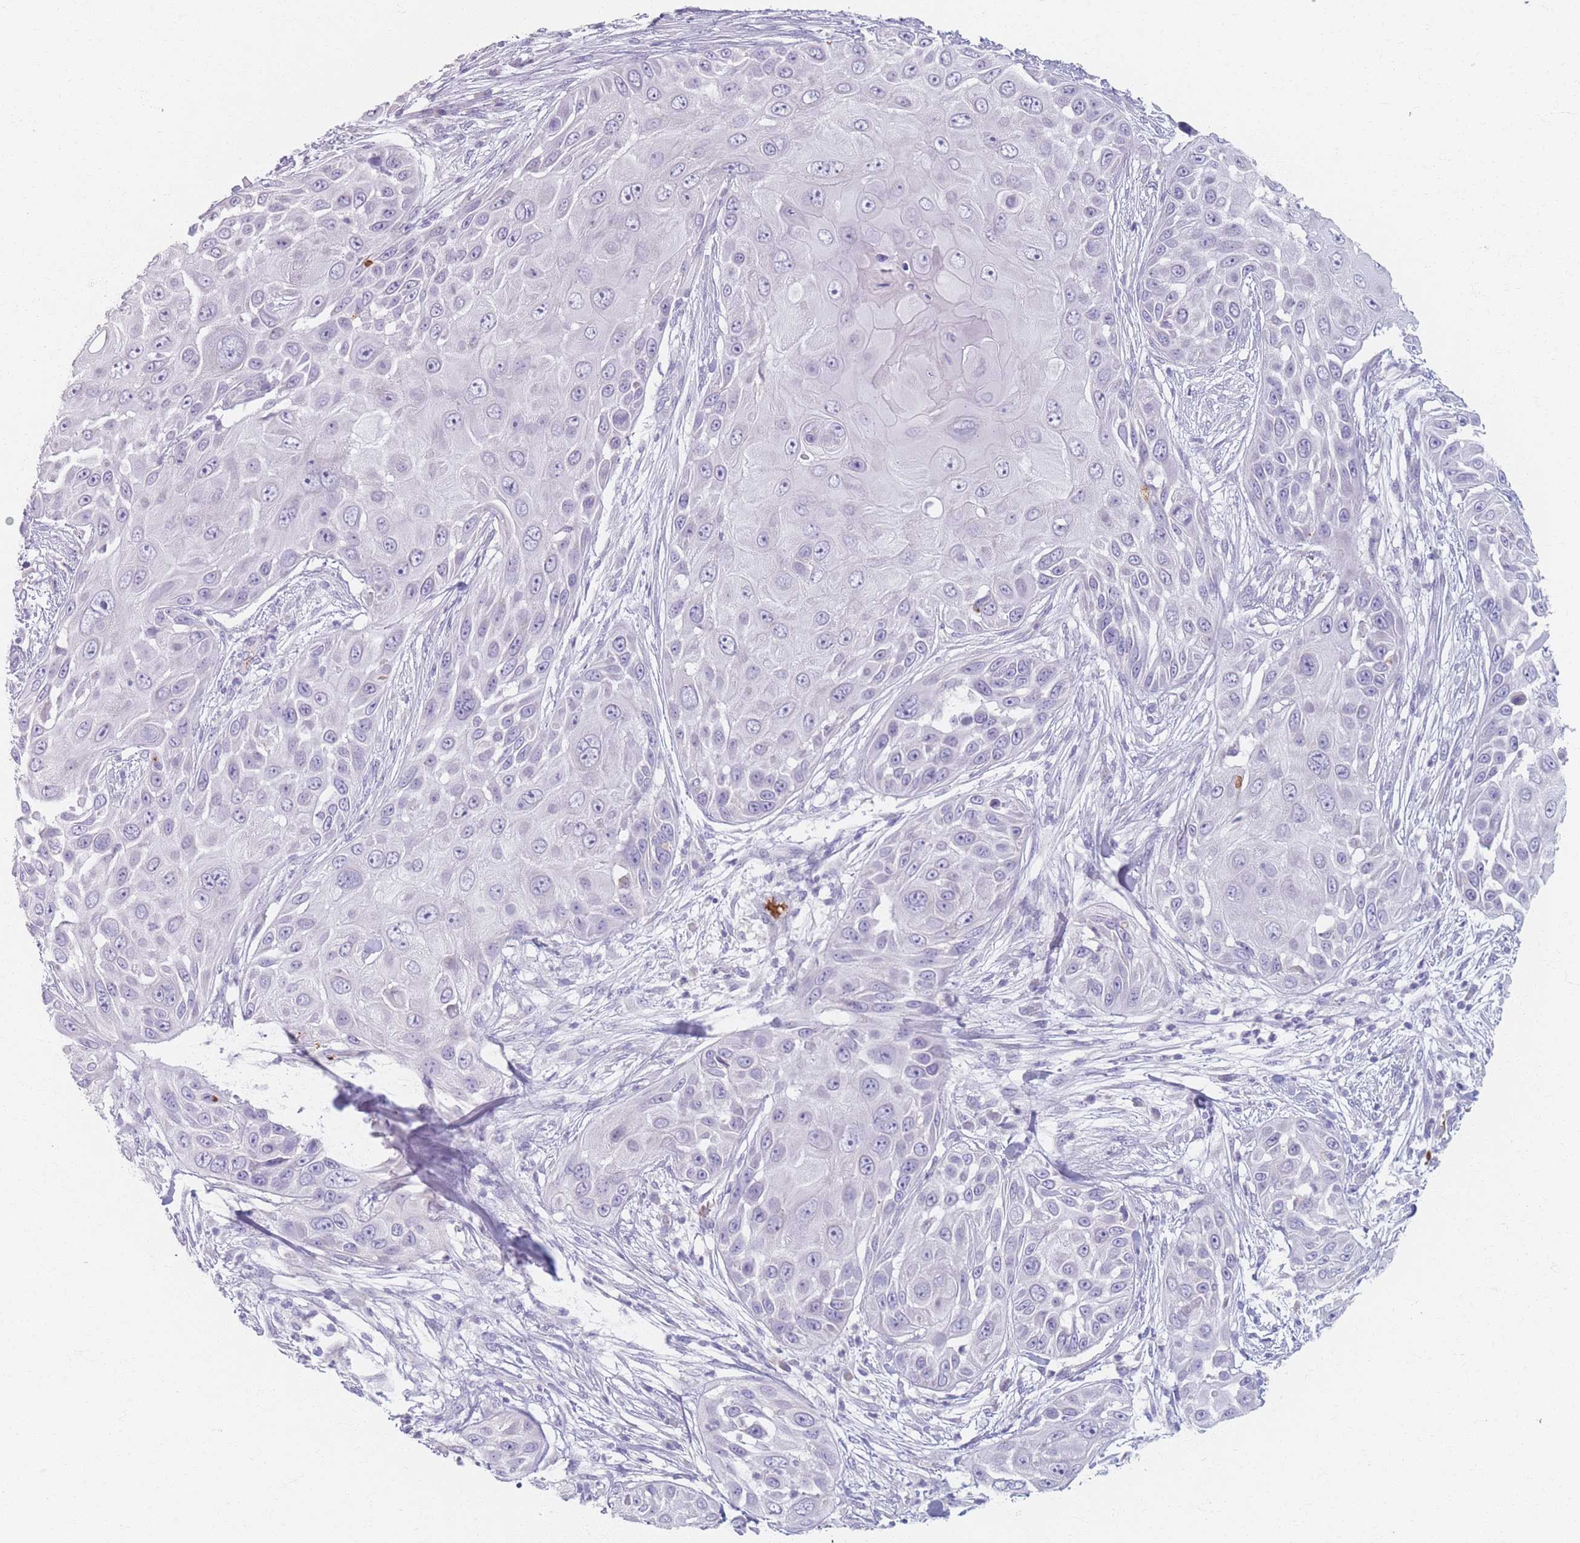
{"staining": {"intensity": "negative", "quantity": "none", "location": "none"}, "tissue": "skin cancer", "cell_type": "Tumor cells", "image_type": "cancer", "snomed": [{"axis": "morphology", "description": "Squamous cell carcinoma, NOS"}, {"axis": "topography", "description": "Skin"}], "caption": "The immunohistochemistry (IHC) micrograph has no significant expression in tumor cells of skin cancer tissue.", "gene": "PIGM", "patient": {"sex": "female", "age": 44}}